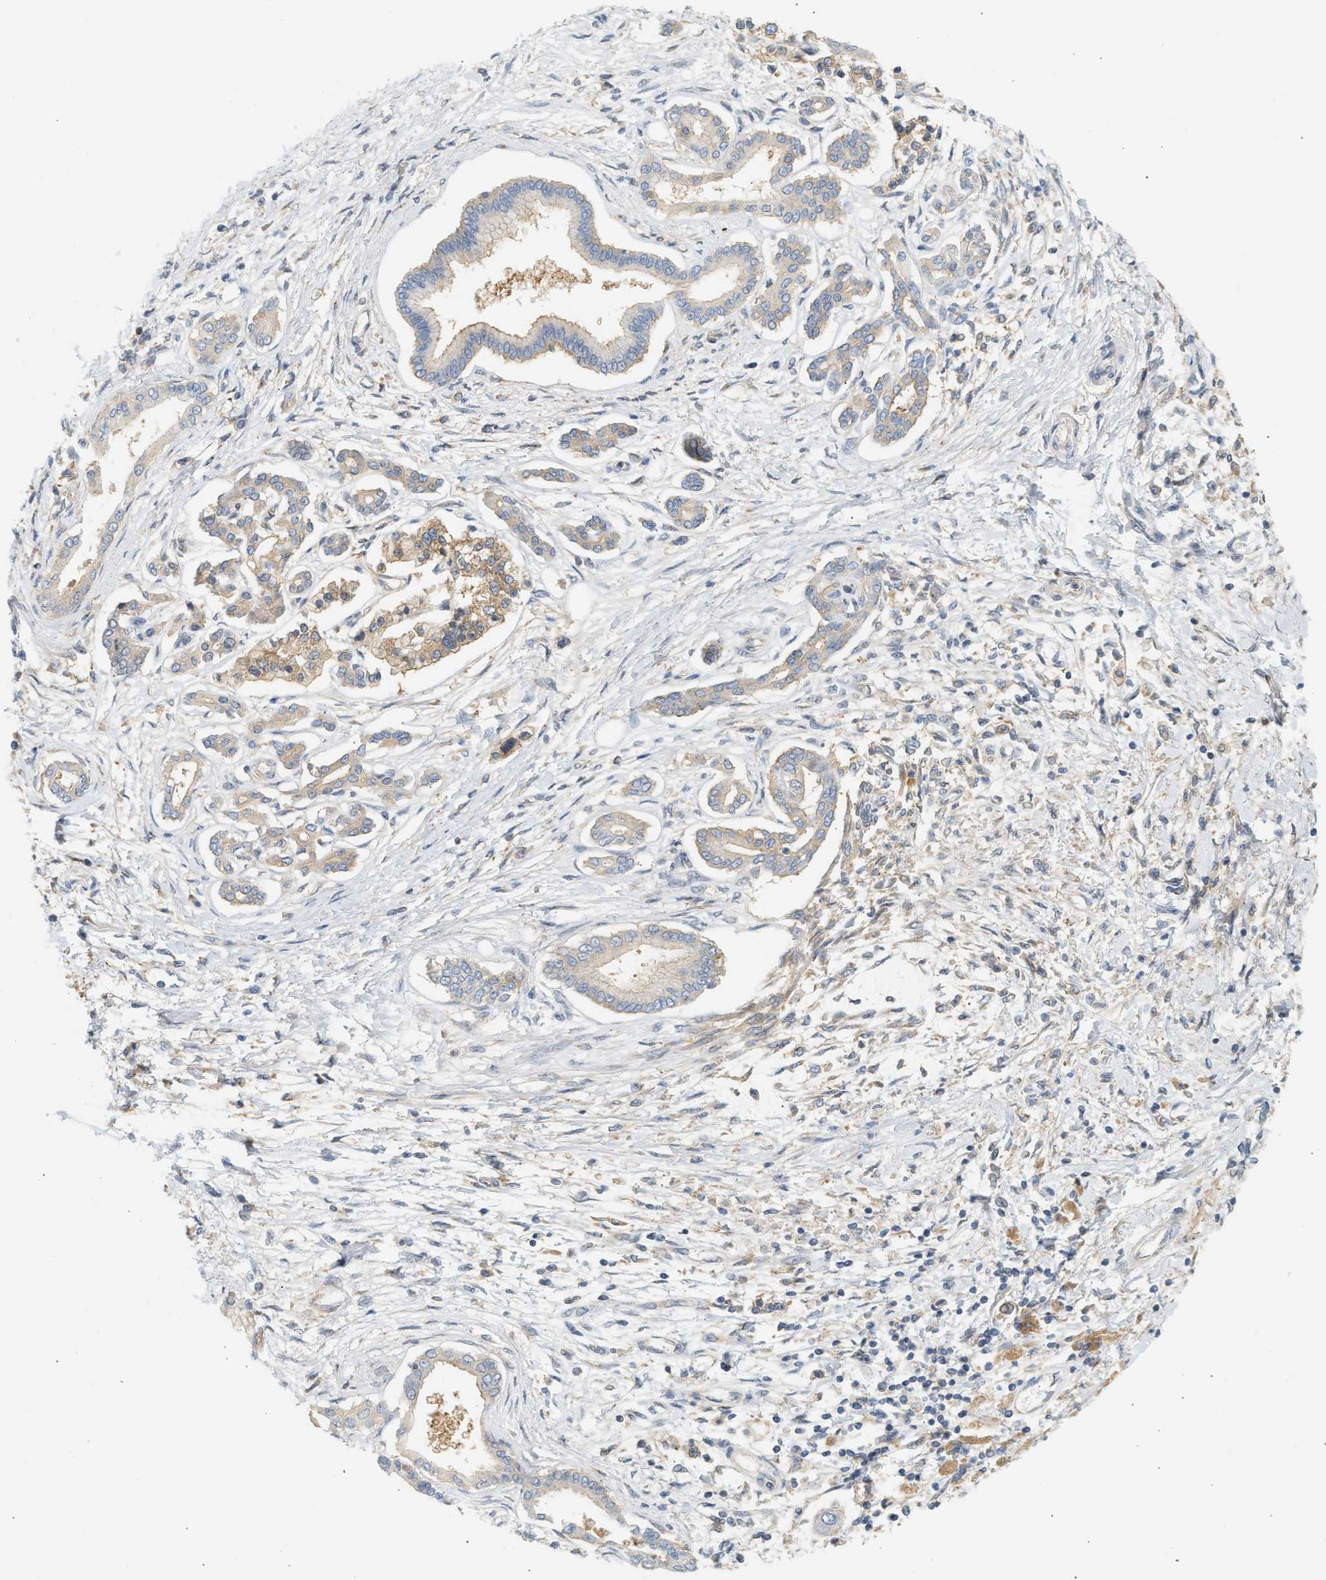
{"staining": {"intensity": "weak", "quantity": "25%-75%", "location": "cytoplasmic/membranous"}, "tissue": "pancreatic cancer", "cell_type": "Tumor cells", "image_type": "cancer", "snomed": [{"axis": "morphology", "description": "Adenocarcinoma, NOS"}, {"axis": "topography", "description": "Pancreas"}], "caption": "IHC image of pancreatic adenocarcinoma stained for a protein (brown), which shows low levels of weak cytoplasmic/membranous positivity in about 25%-75% of tumor cells.", "gene": "PAFAH1B1", "patient": {"sex": "male", "age": 56}}